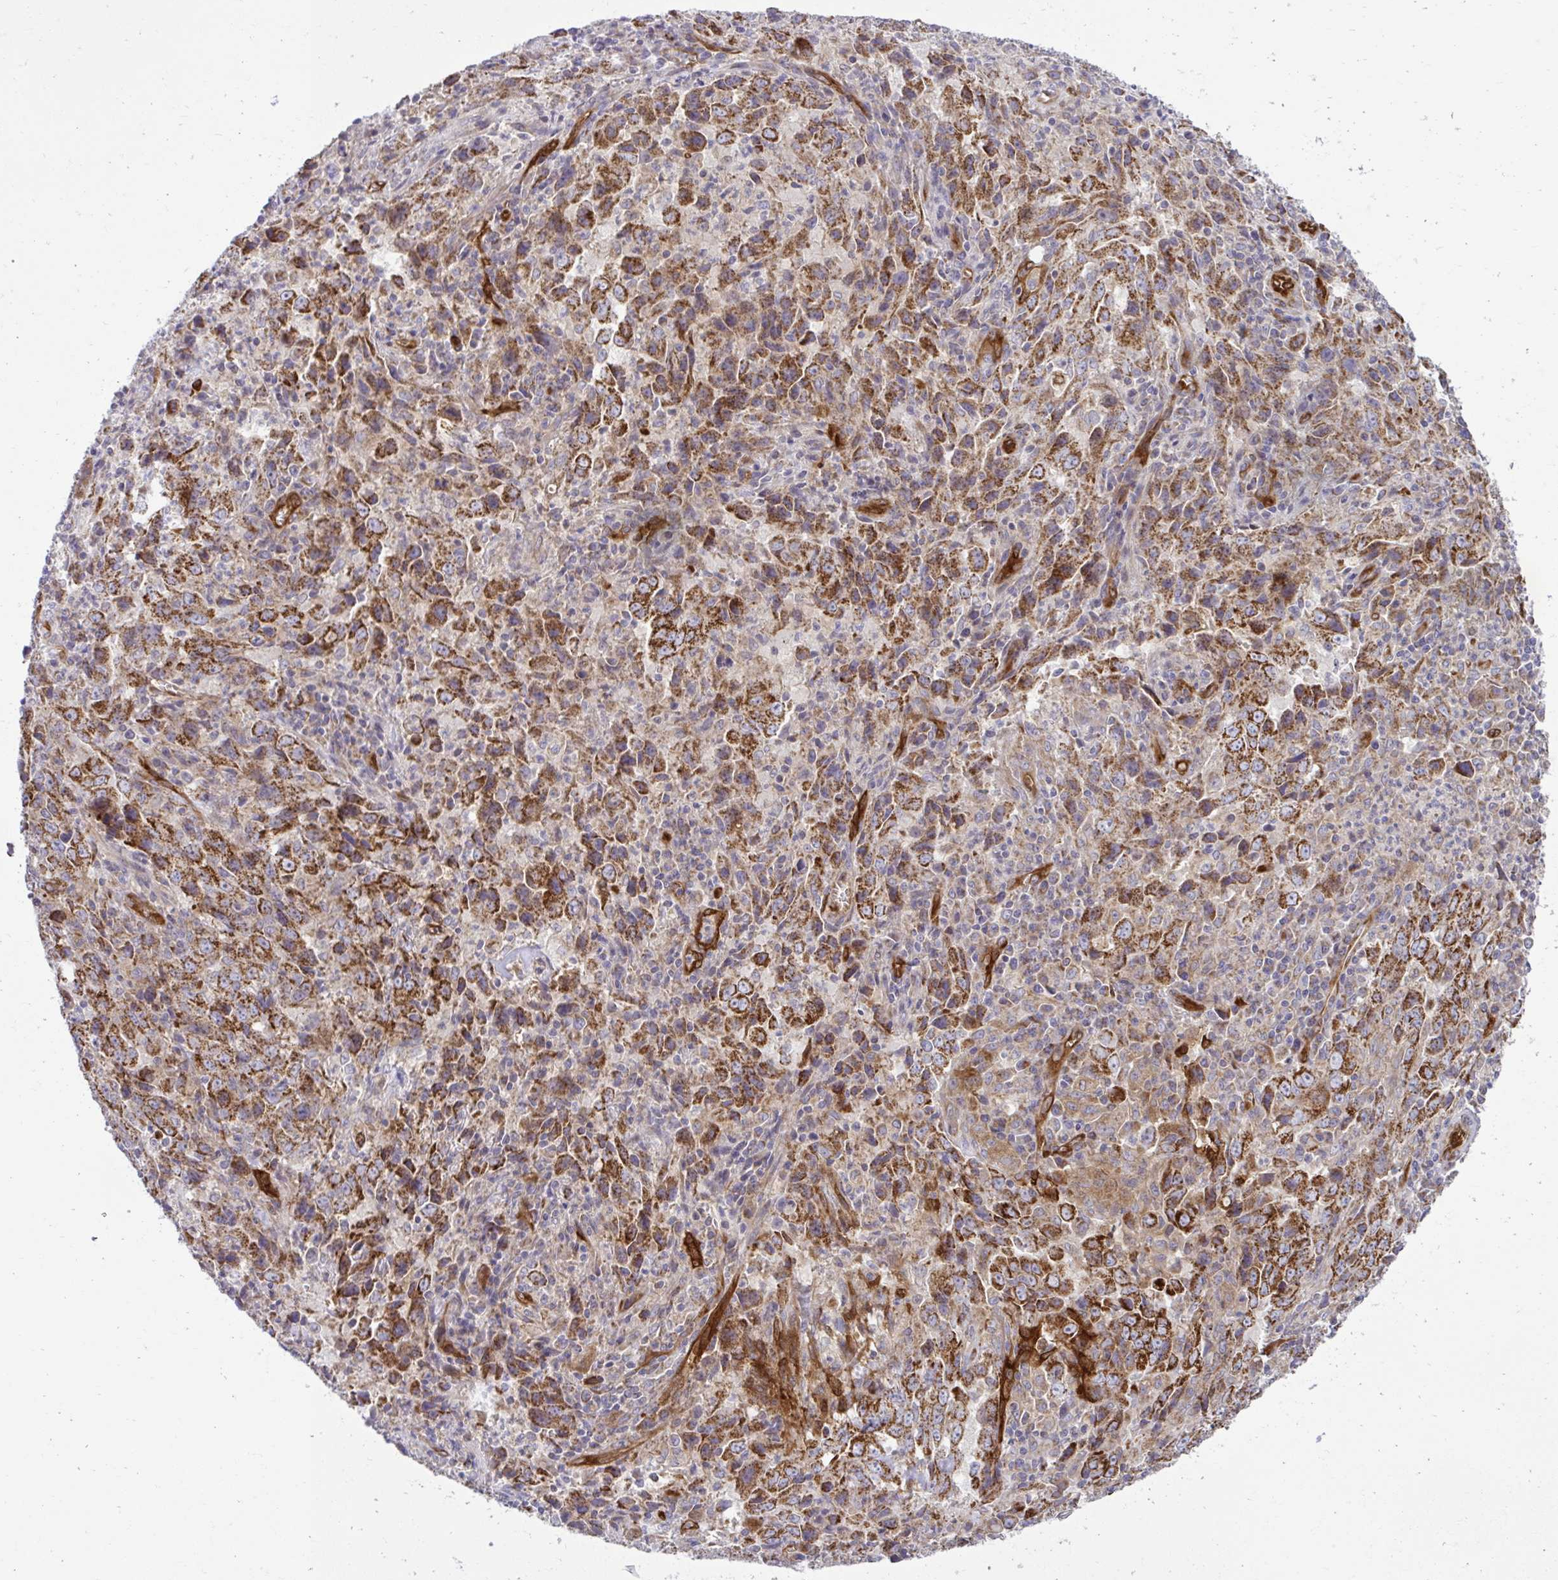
{"staining": {"intensity": "strong", "quantity": ">75%", "location": "cytoplasmic/membranous"}, "tissue": "lung cancer", "cell_type": "Tumor cells", "image_type": "cancer", "snomed": [{"axis": "morphology", "description": "Adenocarcinoma, NOS"}, {"axis": "topography", "description": "Lung"}], "caption": "A brown stain shows strong cytoplasmic/membranous positivity of a protein in lung cancer (adenocarcinoma) tumor cells.", "gene": "LIMS1", "patient": {"sex": "male", "age": 67}}